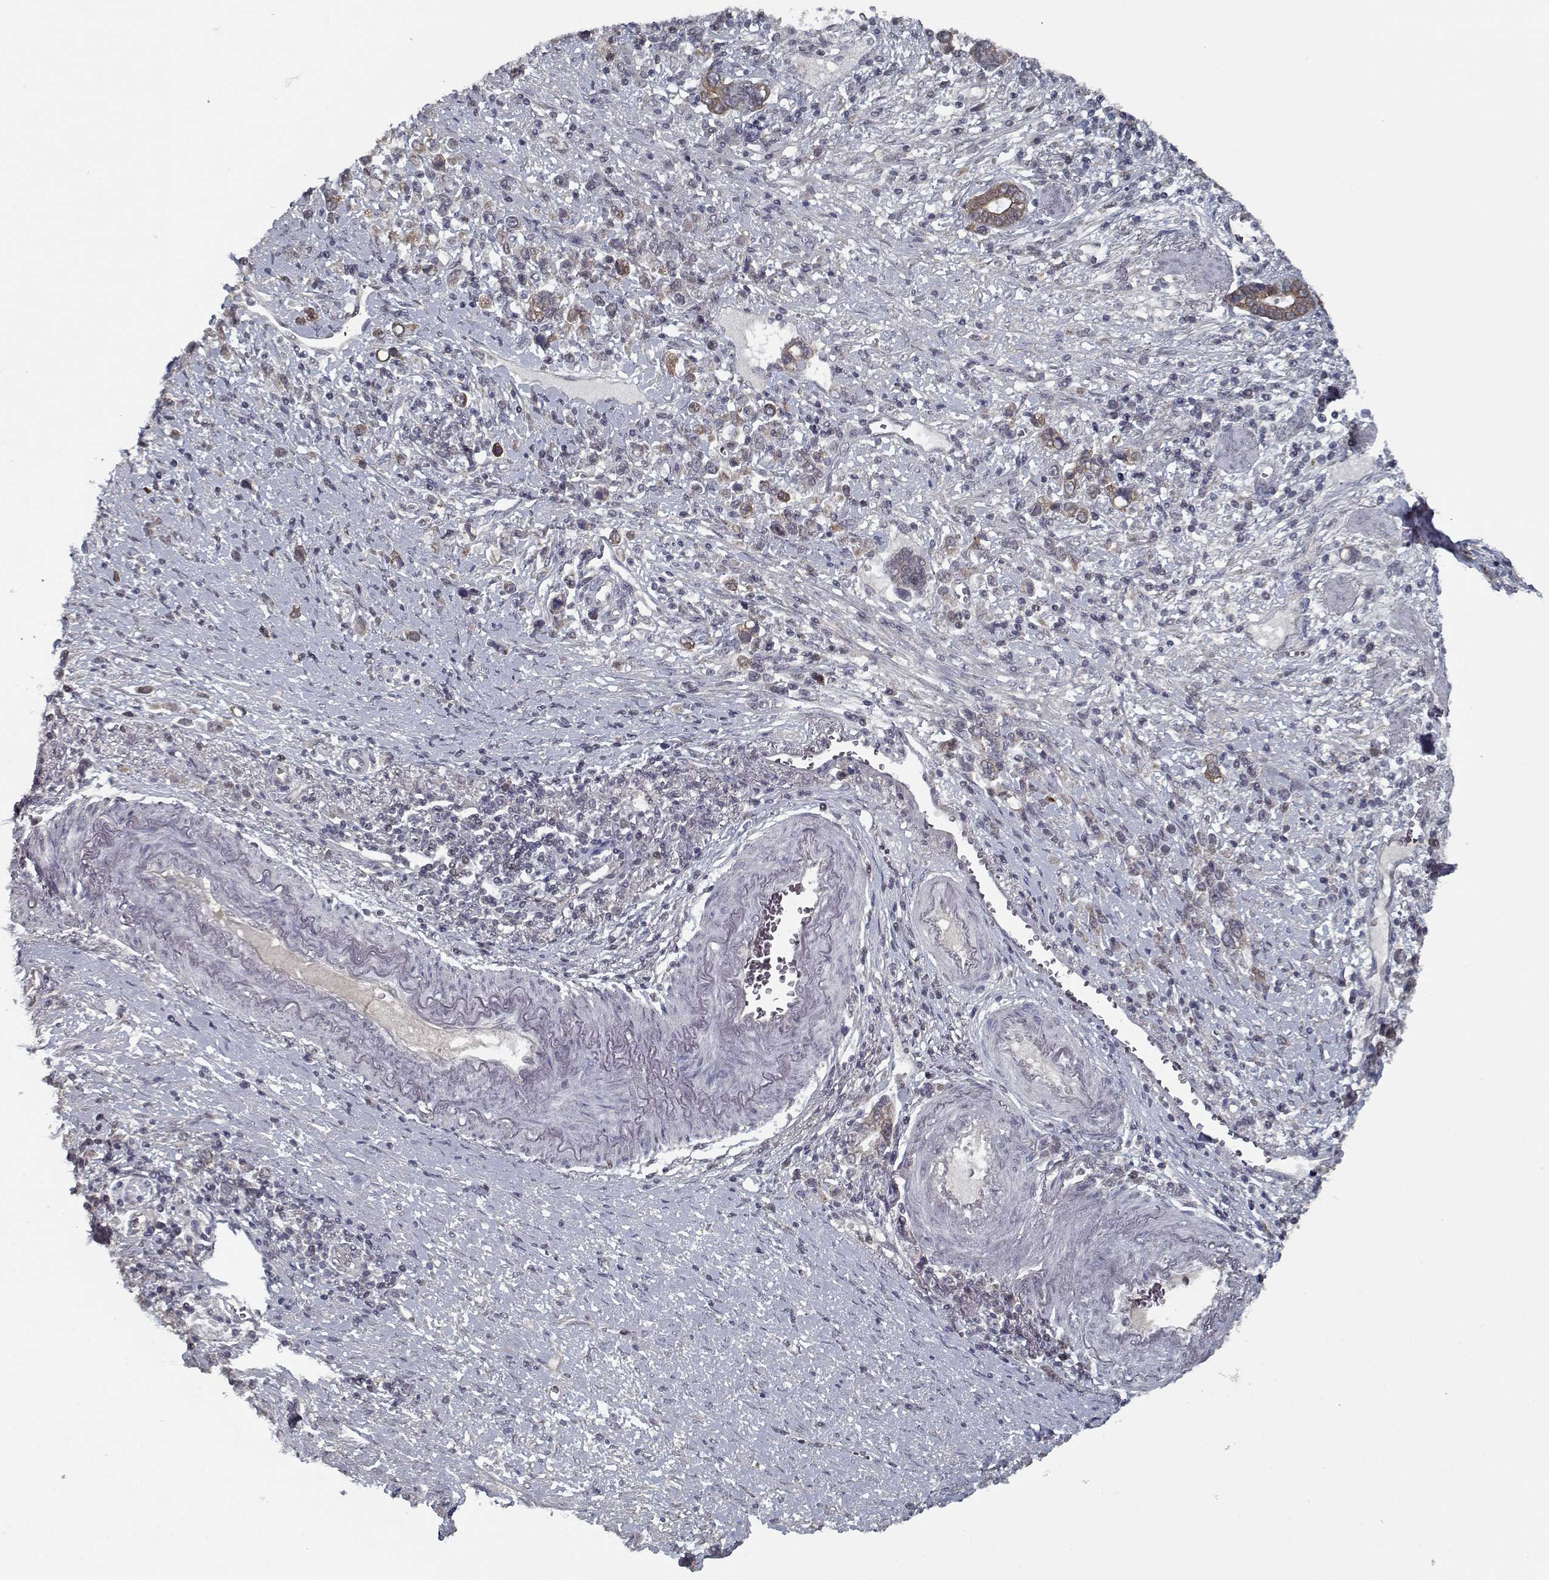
{"staining": {"intensity": "moderate", "quantity": "25%-75%", "location": "cytoplasmic/membranous"}, "tissue": "stomach cancer", "cell_type": "Tumor cells", "image_type": "cancer", "snomed": [{"axis": "morphology", "description": "Adenocarcinoma, NOS"}, {"axis": "topography", "description": "Stomach"}], "caption": "This photomicrograph reveals adenocarcinoma (stomach) stained with IHC to label a protein in brown. The cytoplasmic/membranous of tumor cells show moderate positivity for the protein. Nuclei are counter-stained blue.", "gene": "NLK", "patient": {"sex": "male", "age": 63}}